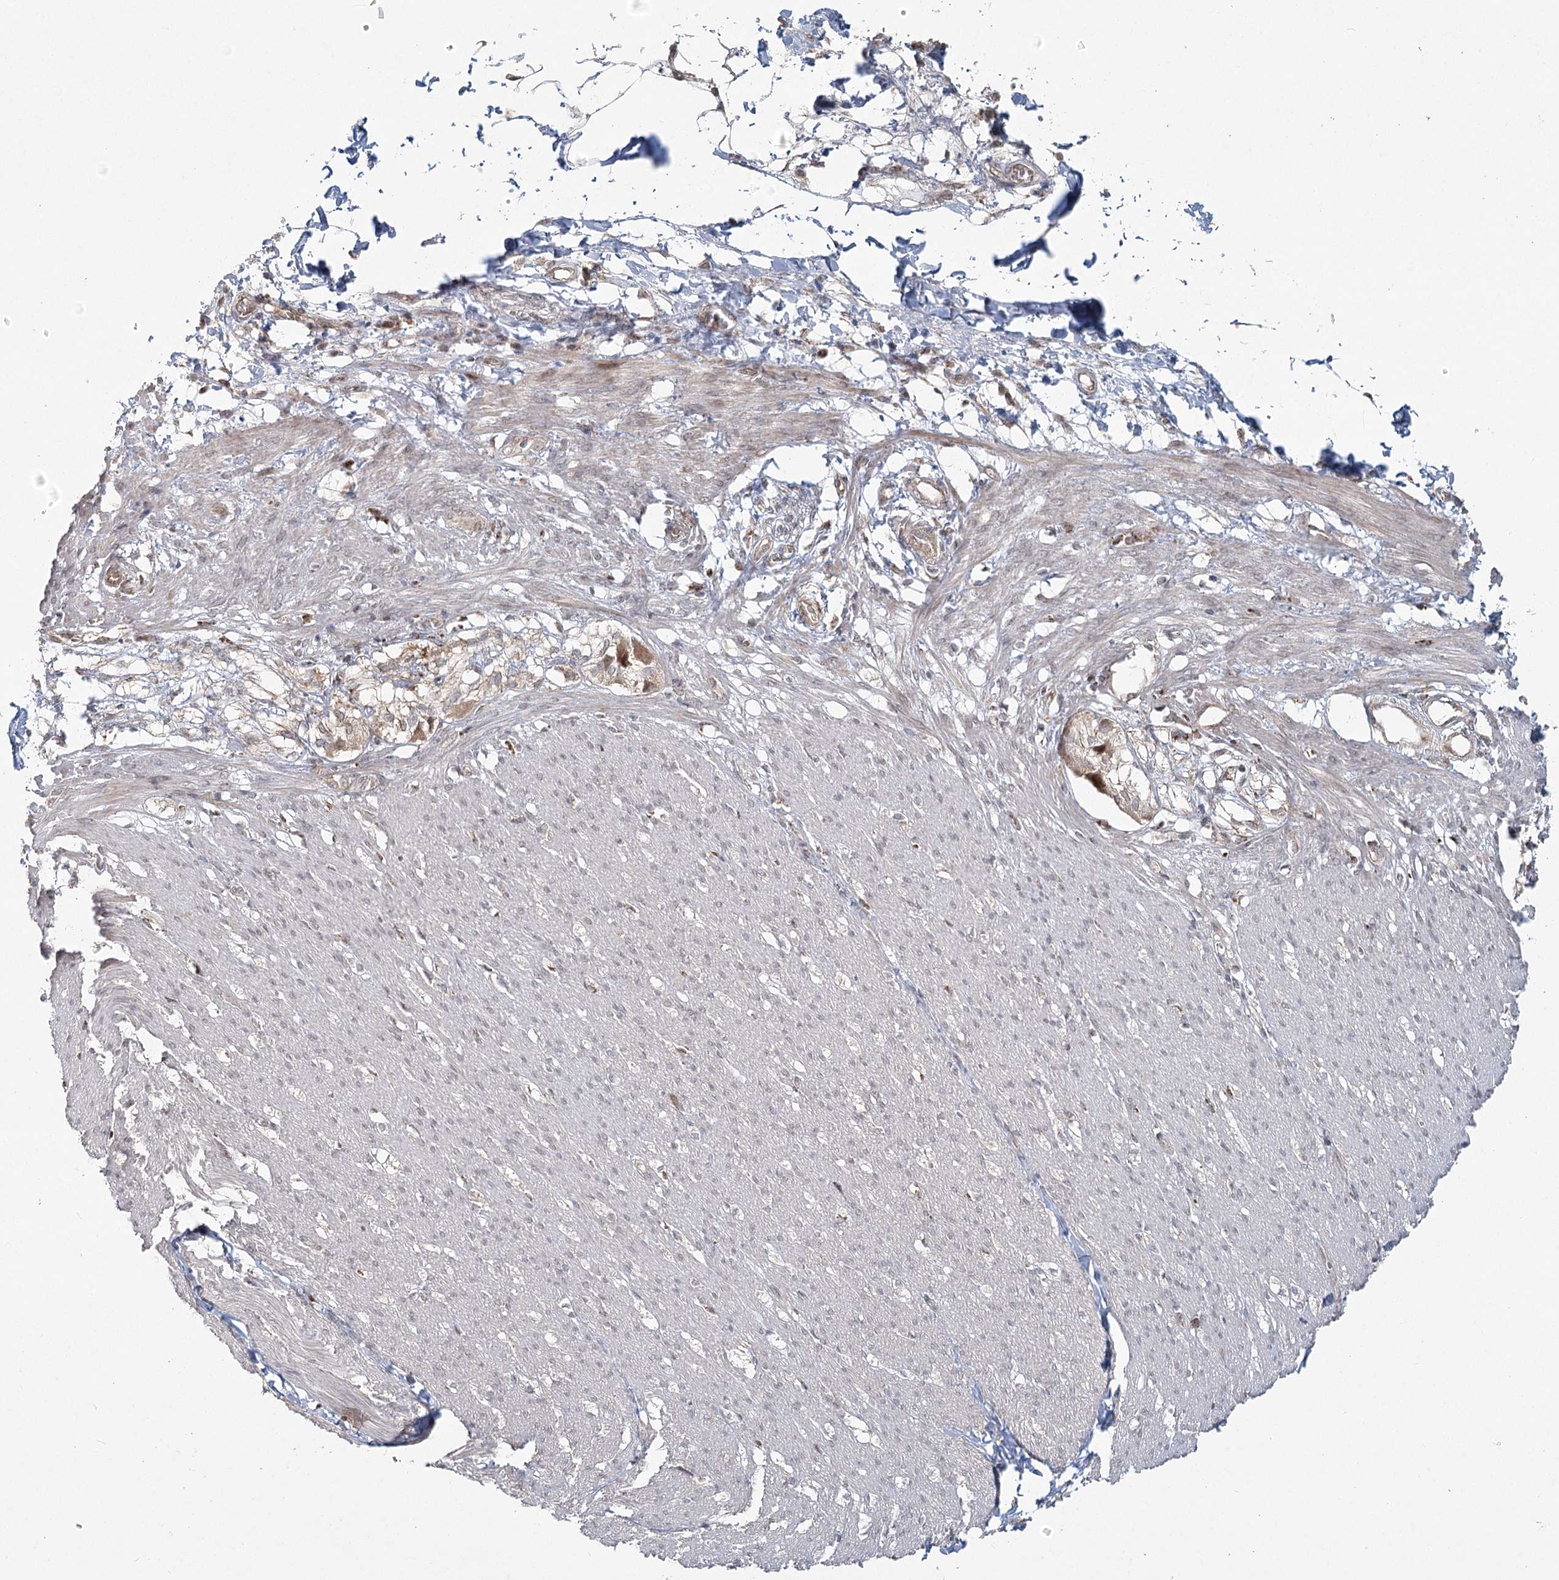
{"staining": {"intensity": "weak", "quantity": "<25%", "location": "cytoplasmic/membranous"}, "tissue": "smooth muscle", "cell_type": "Smooth muscle cells", "image_type": "normal", "snomed": [{"axis": "morphology", "description": "Normal tissue, NOS"}, {"axis": "morphology", "description": "Adenocarcinoma, NOS"}, {"axis": "topography", "description": "Smooth muscle"}, {"axis": "topography", "description": "Colon"}], "caption": "An IHC image of unremarkable smooth muscle is shown. There is no staining in smooth muscle cells of smooth muscle.", "gene": "LACTB", "patient": {"sex": "male", "age": 14}}